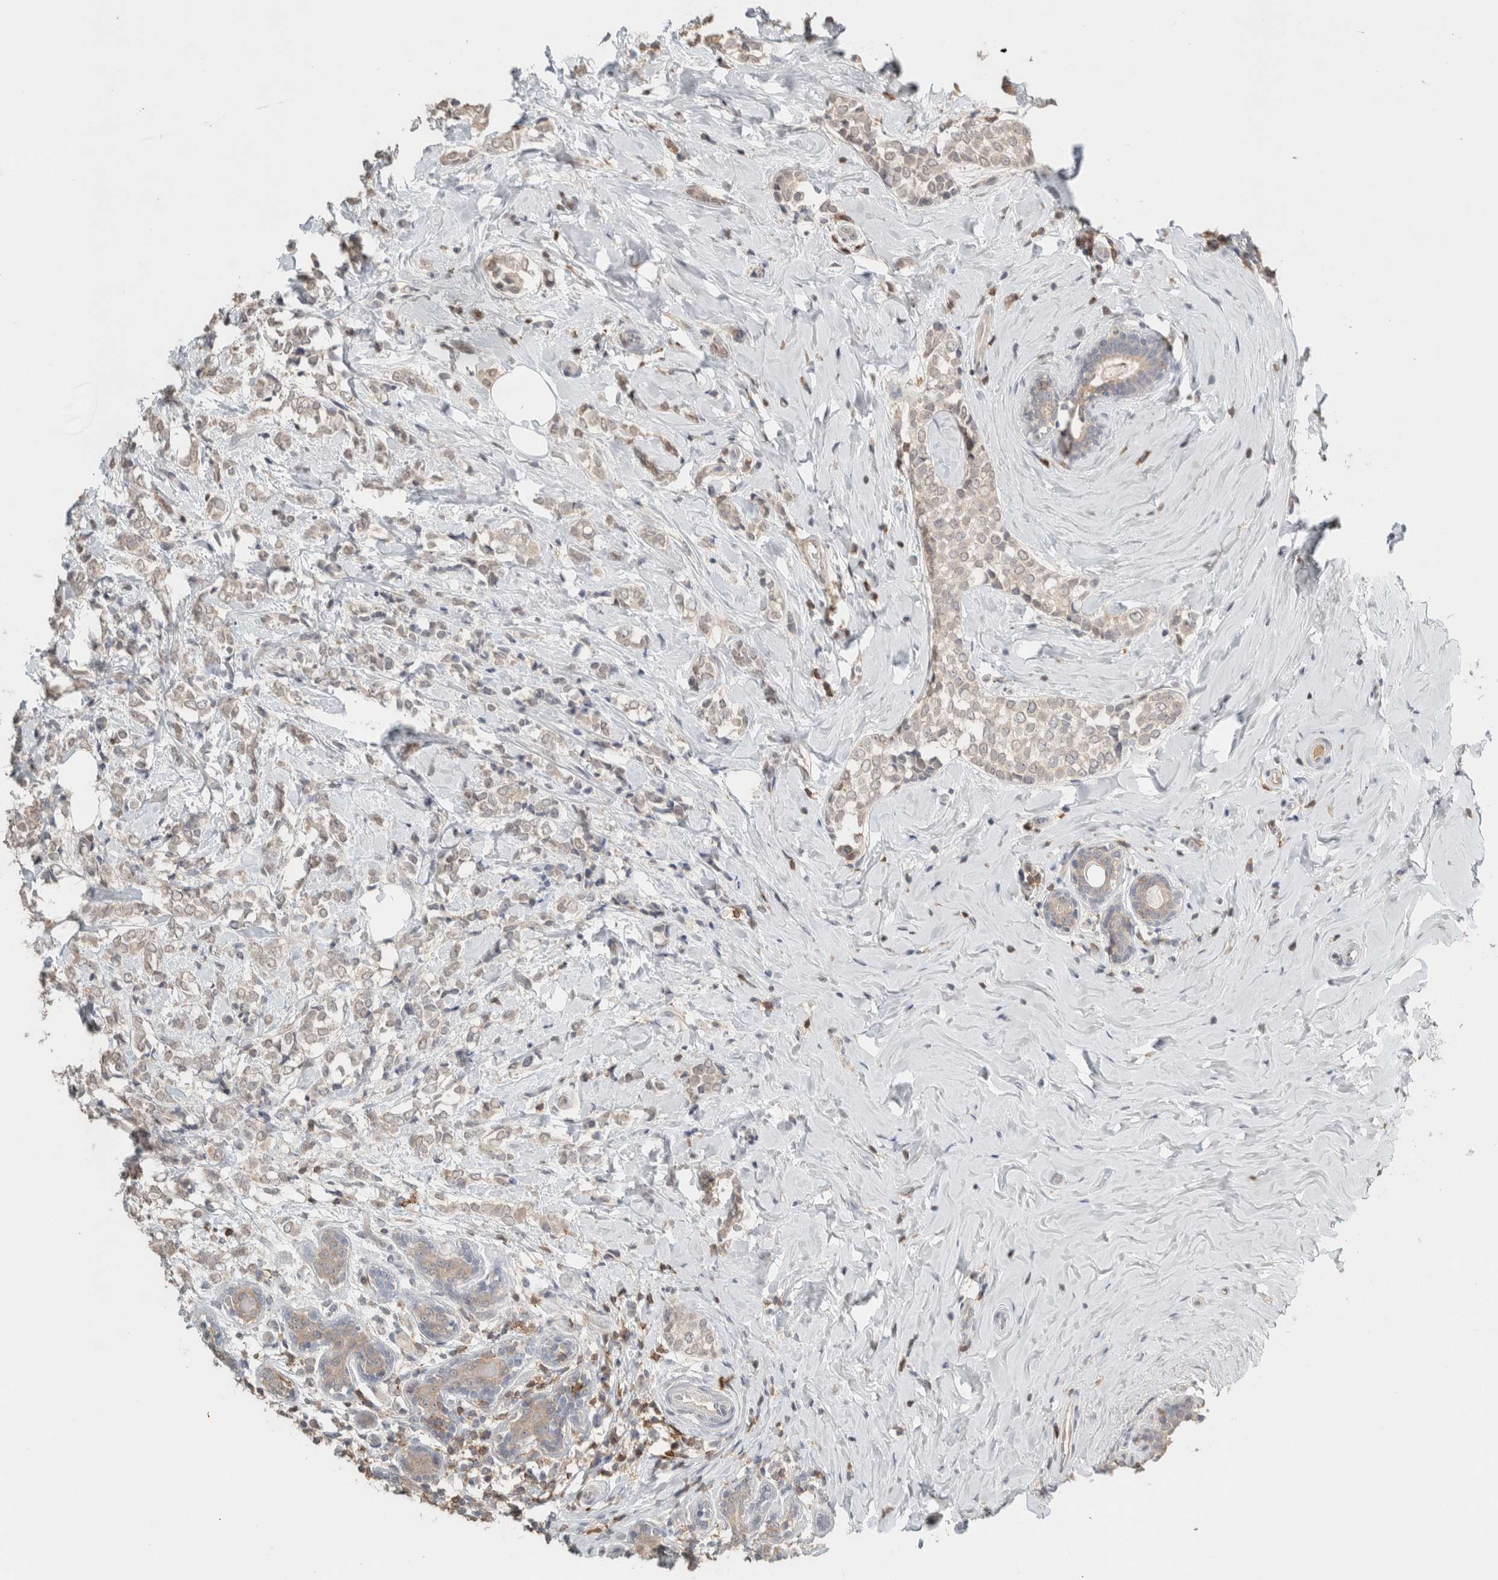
{"staining": {"intensity": "weak", "quantity": "<25%", "location": "cytoplasmic/membranous"}, "tissue": "breast cancer", "cell_type": "Tumor cells", "image_type": "cancer", "snomed": [{"axis": "morphology", "description": "Normal tissue, NOS"}, {"axis": "morphology", "description": "Lobular carcinoma"}, {"axis": "topography", "description": "Breast"}], "caption": "Breast cancer was stained to show a protein in brown. There is no significant staining in tumor cells.", "gene": "TRAT1", "patient": {"sex": "female", "age": 47}}